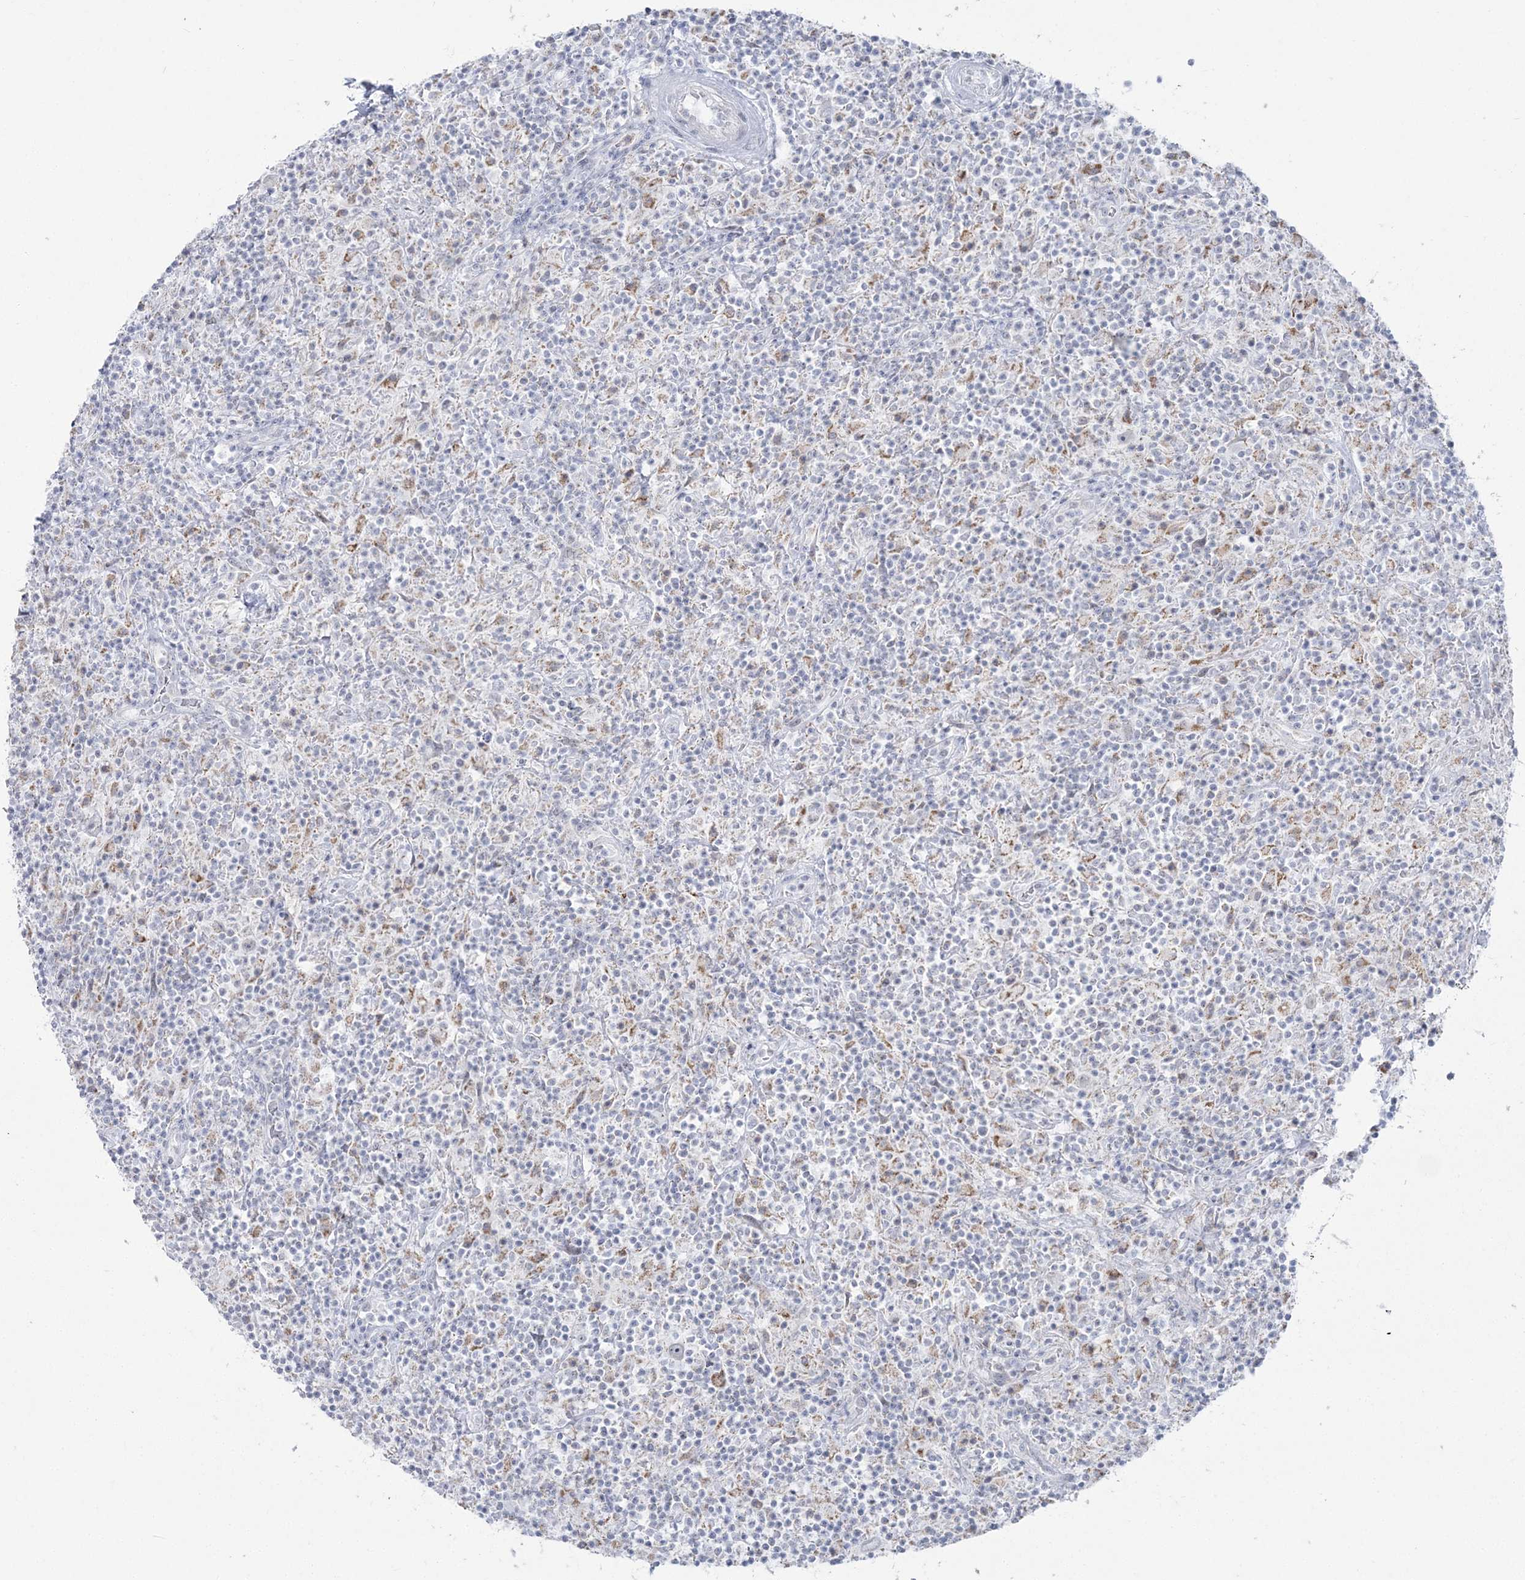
{"staining": {"intensity": "negative", "quantity": "none", "location": "none"}, "tissue": "lymphoma", "cell_type": "Tumor cells", "image_type": "cancer", "snomed": [{"axis": "morphology", "description": "Hodgkin's disease, NOS"}, {"axis": "topography", "description": "Lymph node"}], "caption": "Immunohistochemistry histopathology image of neoplastic tissue: human Hodgkin's disease stained with DAB reveals no significant protein positivity in tumor cells.", "gene": "ZNF843", "patient": {"sex": "male", "age": 70}}